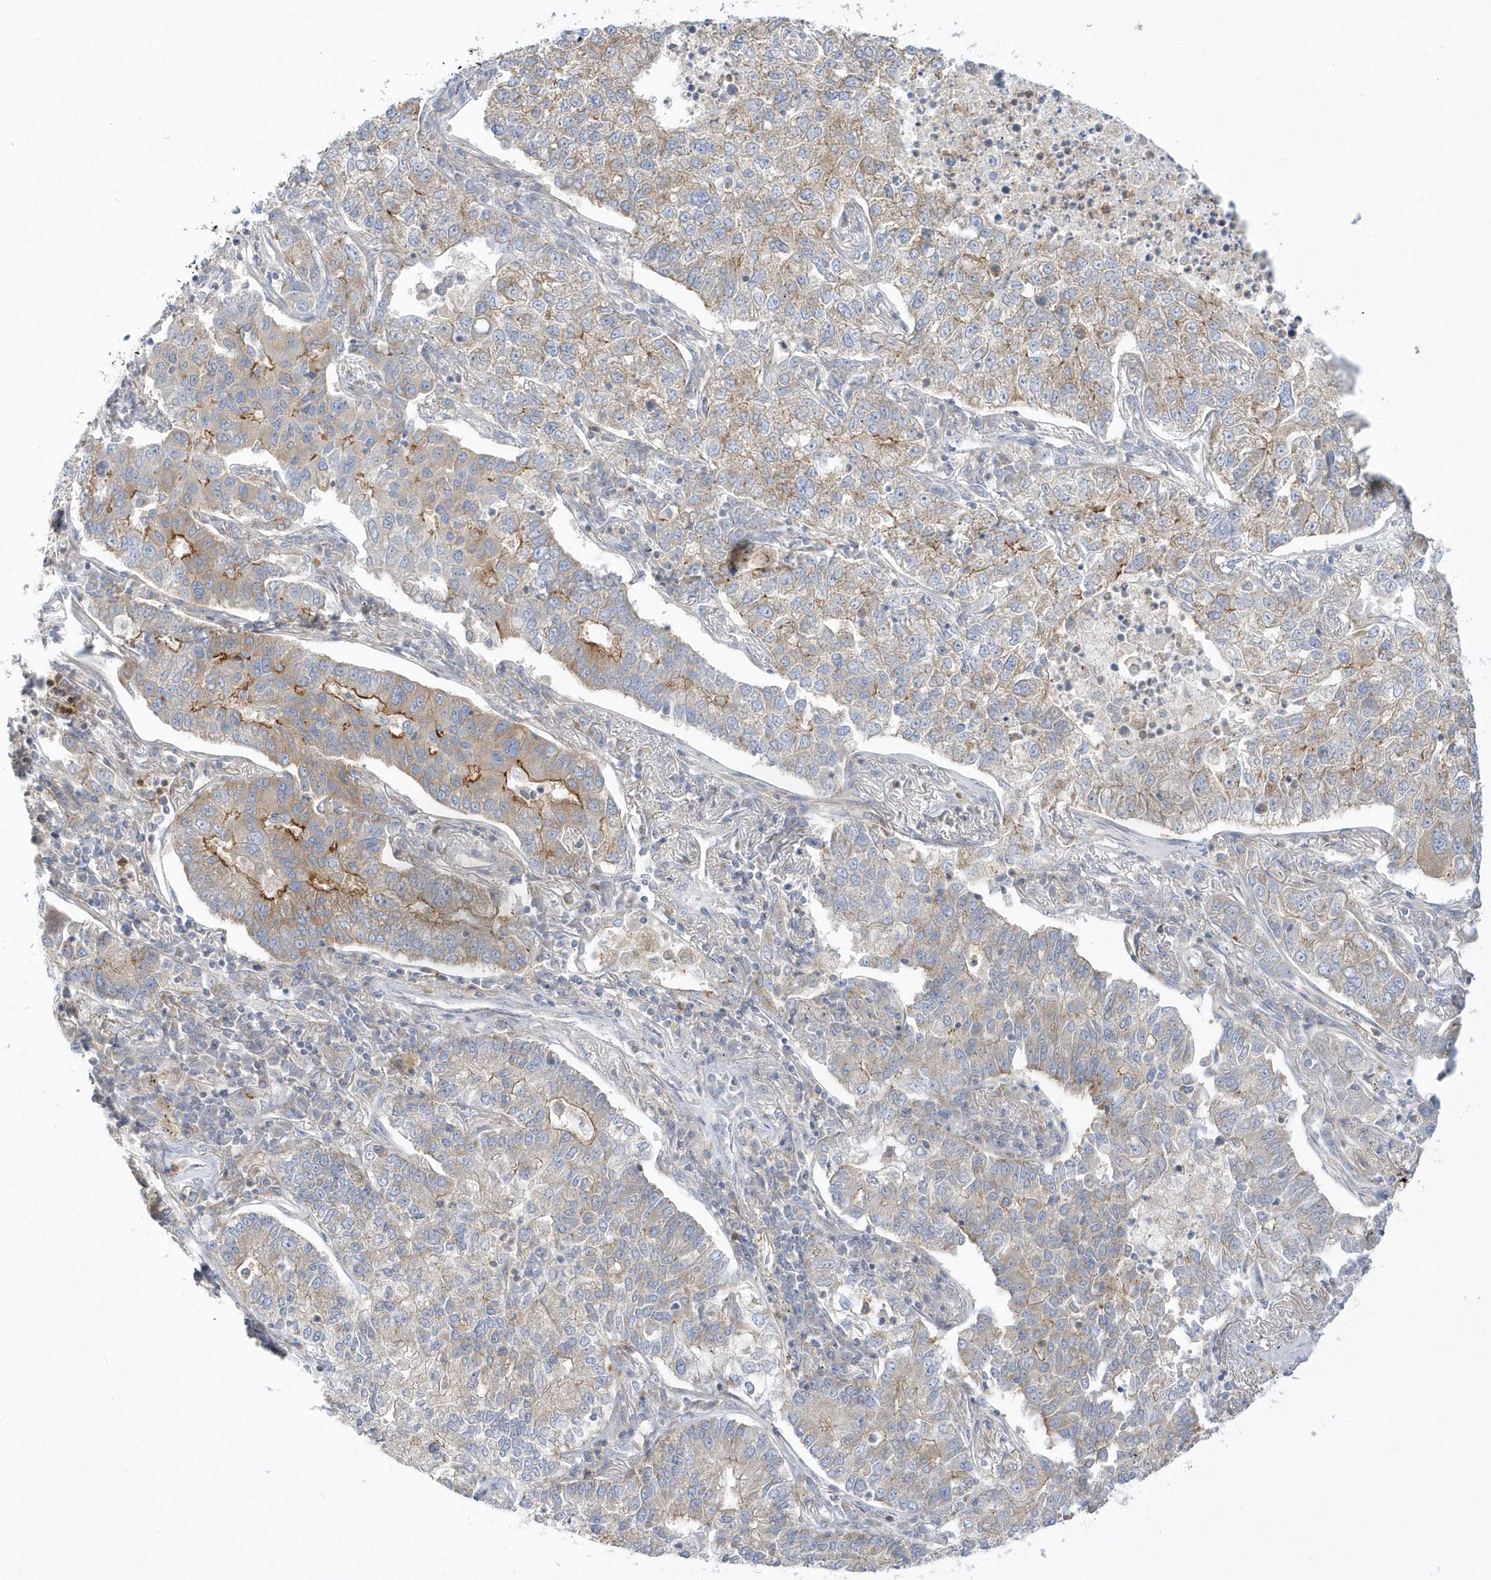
{"staining": {"intensity": "moderate", "quantity": "<25%", "location": "cytoplasmic/membranous"}, "tissue": "lung cancer", "cell_type": "Tumor cells", "image_type": "cancer", "snomed": [{"axis": "morphology", "description": "Adenocarcinoma, NOS"}, {"axis": "topography", "description": "Lung"}], "caption": "Tumor cells exhibit low levels of moderate cytoplasmic/membranous staining in about <25% of cells in lung cancer.", "gene": "DNAJC18", "patient": {"sex": "male", "age": 49}}